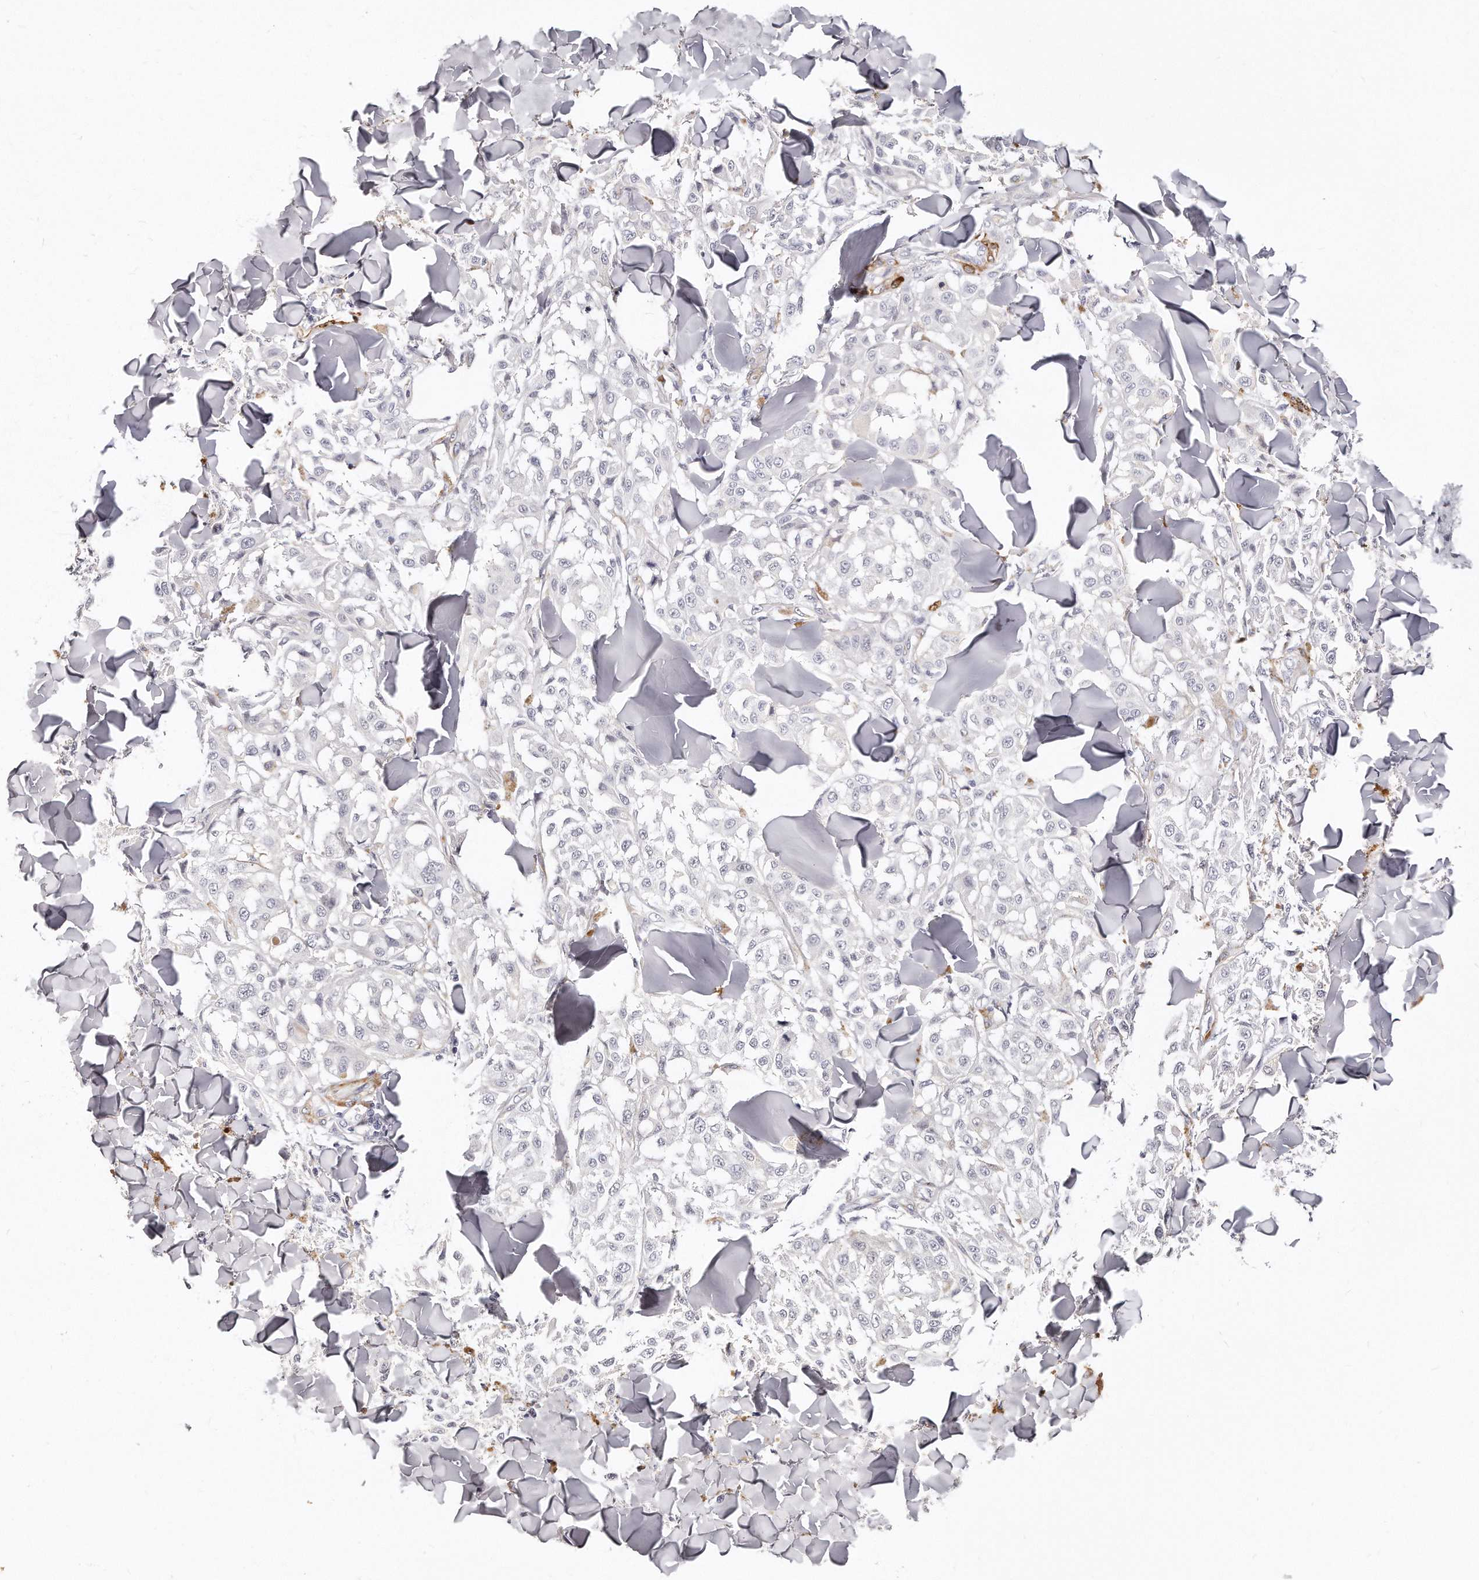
{"staining": {"intensity": "negative", "quantity": "none", "location": "none"}, "tissue": "melanoma", "cell_type": "Tumor cells", "image_type": "cancer", "snomed": [{"axis": "morphology", "description": "Malignant melanoma, NOS"}, {"axis": "topography", "description": "Skin"}], "caption": "The immunohistochemistry (IHC) histopathology image has no significant staining in tumor cells of melanoma tissue.", "gene": "LMOD1", "patient": {"sex": "female", "age": 64}}